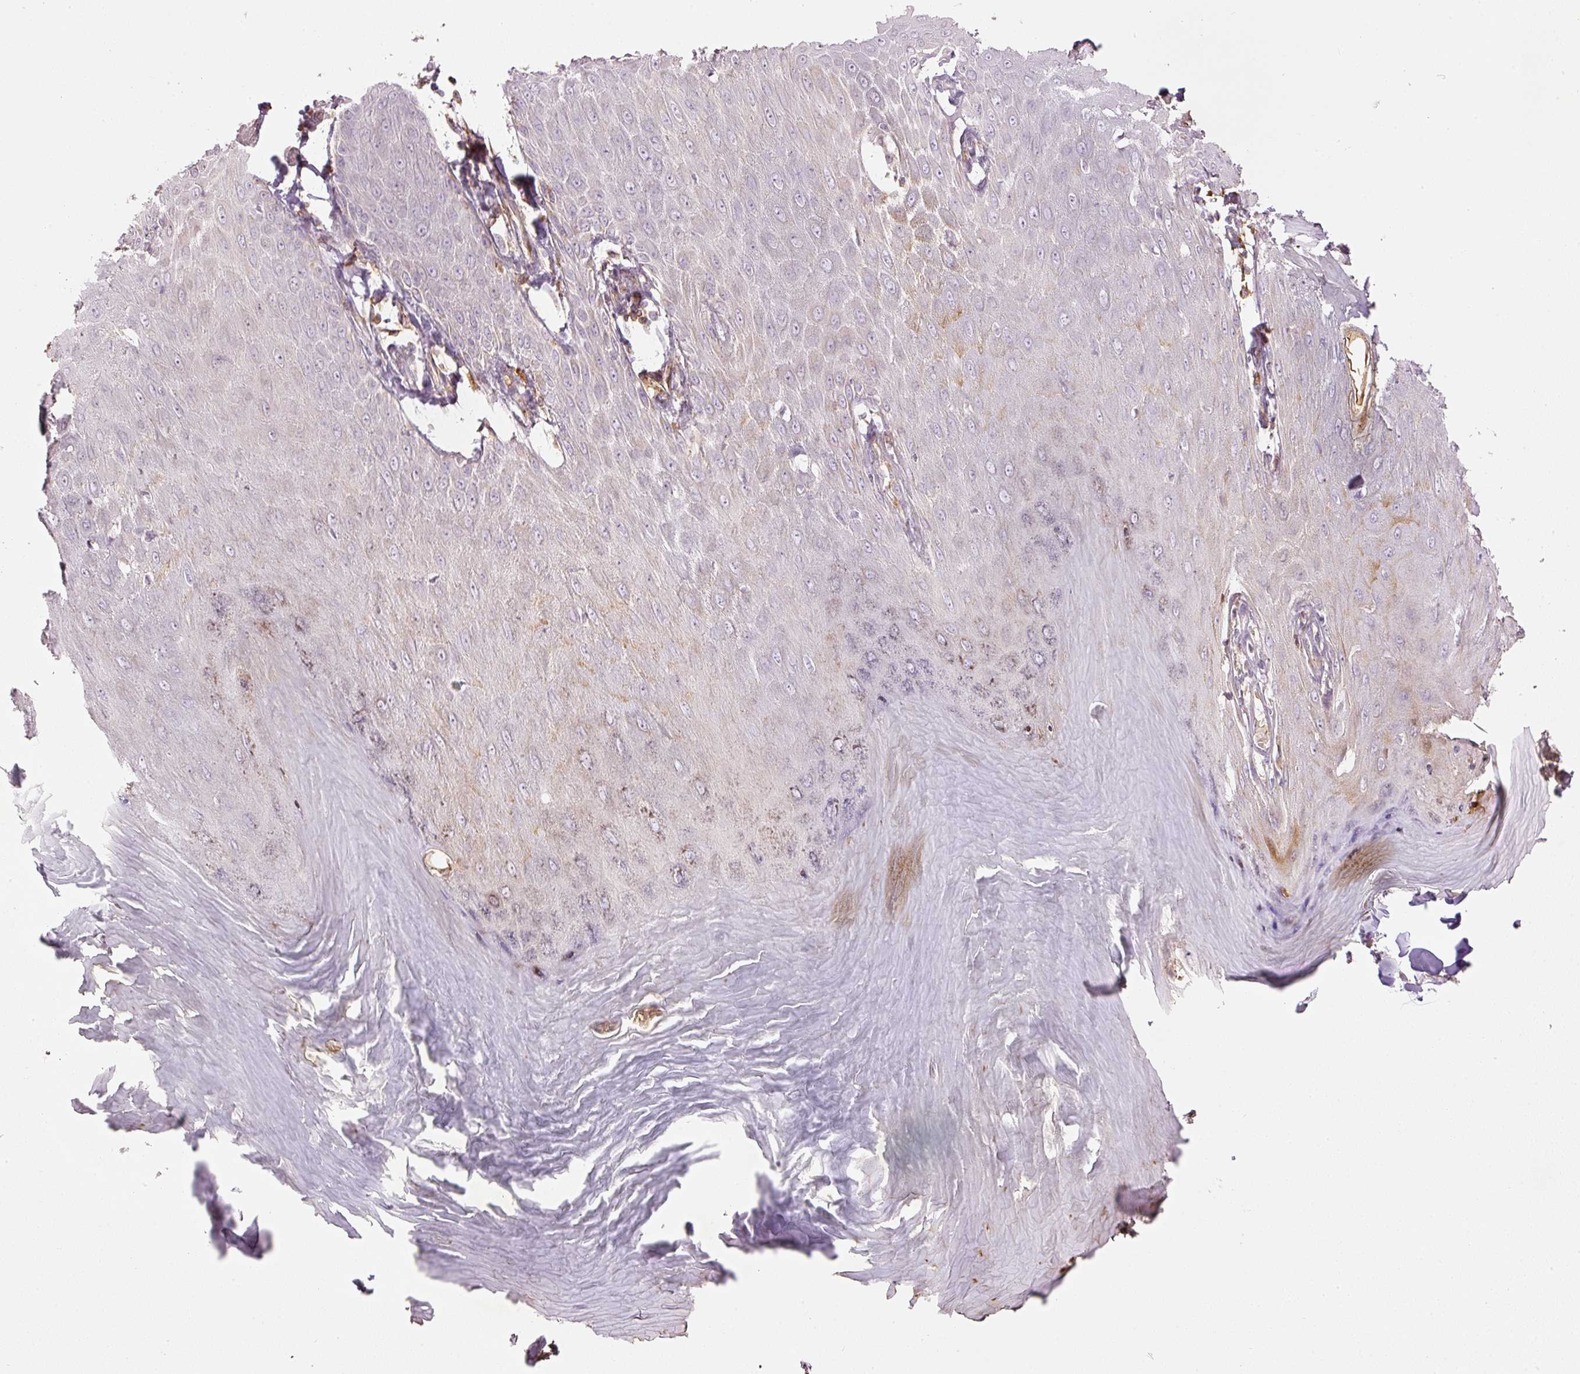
{"staining": {"intensity": "moderate", "quantity": "<25%", "location": "cytoplasmic/membranous"}, "tissue": "skin cancer", "cell_type": "Tumor cells", "image_type": "cancer", "snomed": [{"axis": "morphology", "description": "Squamous cell carcinoma, NOS"}, {"axis": "topography", "description": "Skin"}], "caption": "Immunohistochemical staining of skin cancer (squamous cell carcinoma) shows low levels of moderate cytoplasmic/membranous expression in about <25% of tumor cells.", "gene": "SERPING1", "patient": {"sex": "male", "age": 70}}